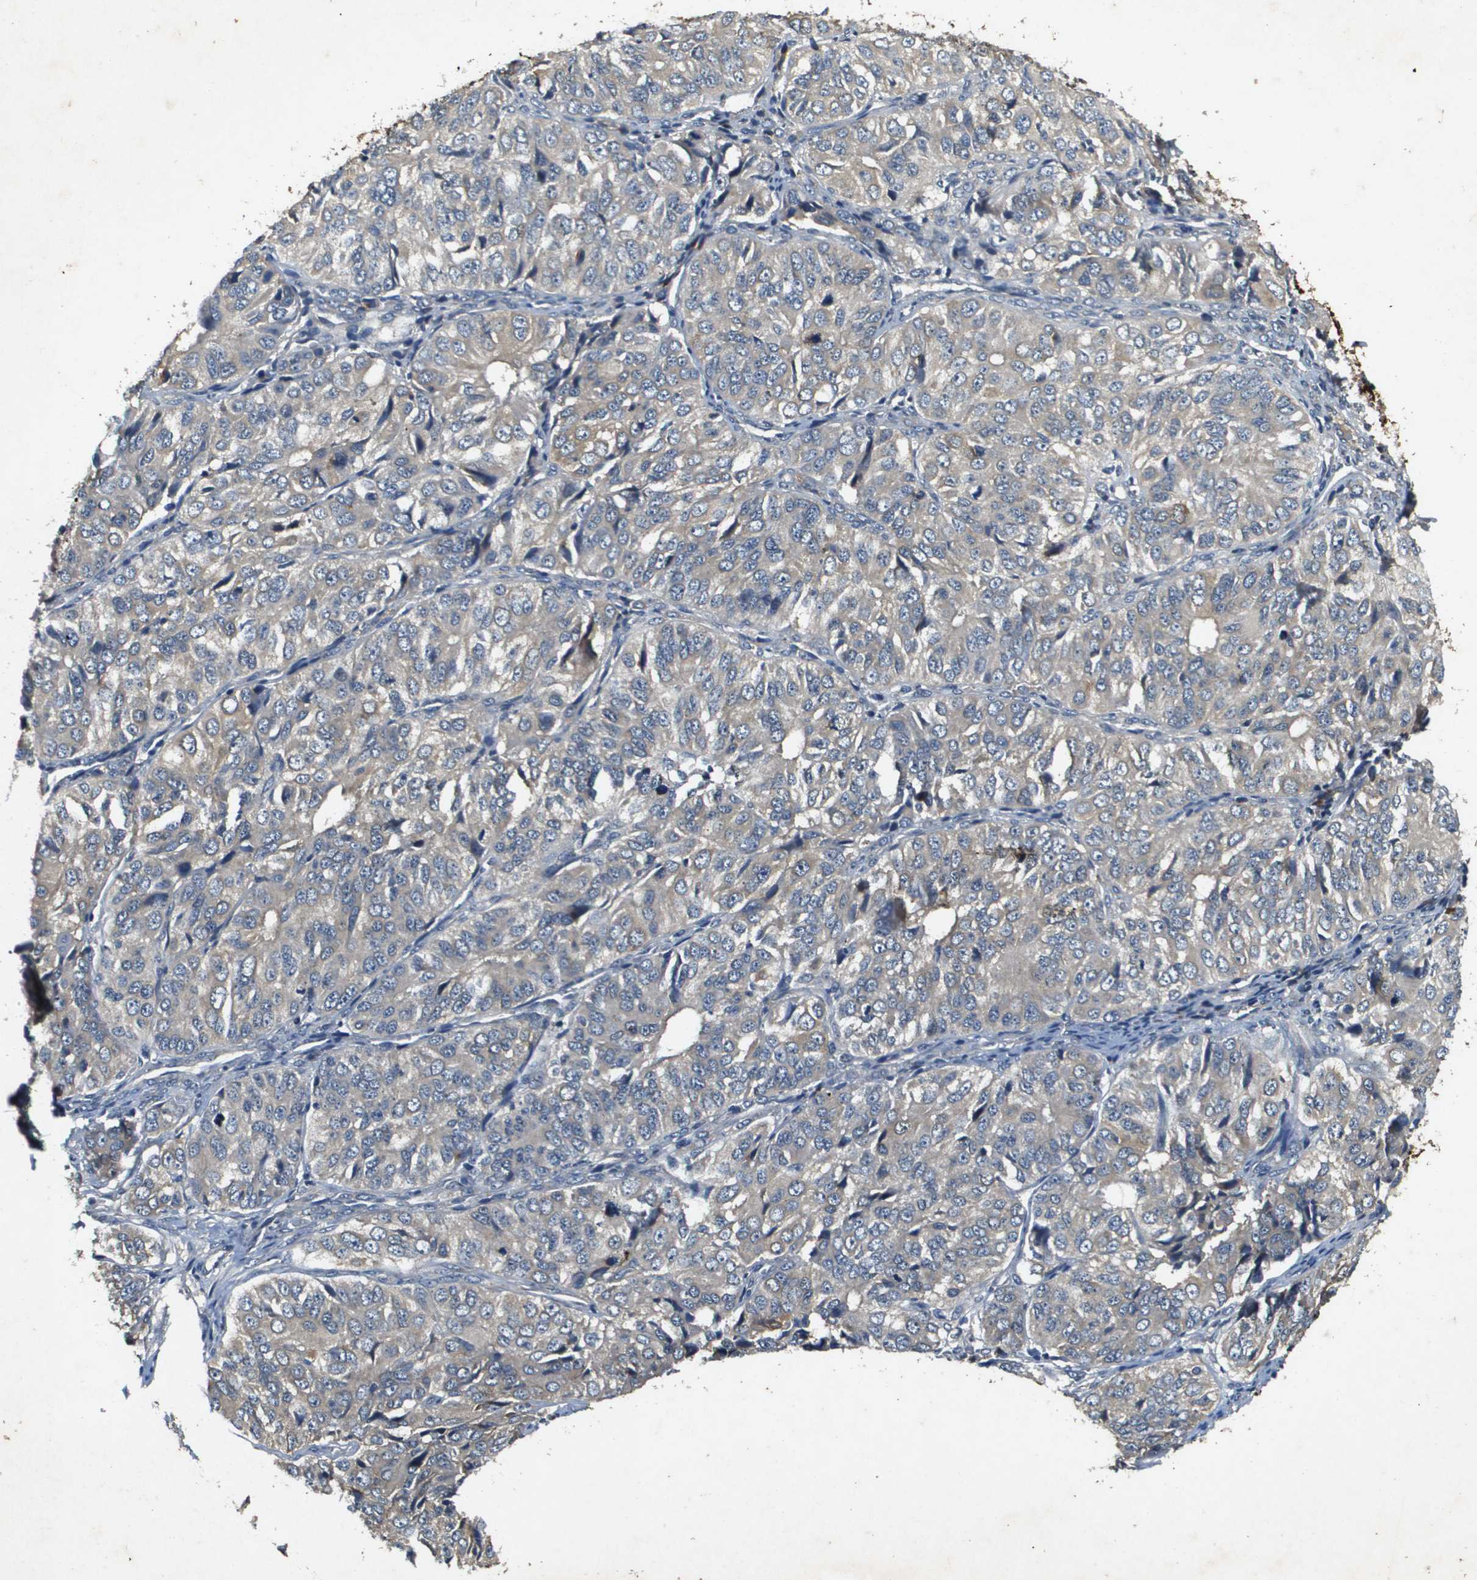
{"staining": {"intensity": "weak", "quantity": ">75%", "location": "cytoplasmic/membranous"}, "tissue": "ovarian cancer", "cell_type": "Tumor cells", "image_type": "cancer", "snomed": [{"axis": "morphology", "description": "Carcinoma, endometroid"}, {"axis": "topography", "description": "Ovary"}], "caption": "Weak cytoplasmic/membranous expression for a protein is identified in approximately >75% of tumor cells of endometroid carcinoma (ovarian) using immunohistochemistry.", "gene": "PGAP3", "patient": {"sex": "female", "age": 51}}